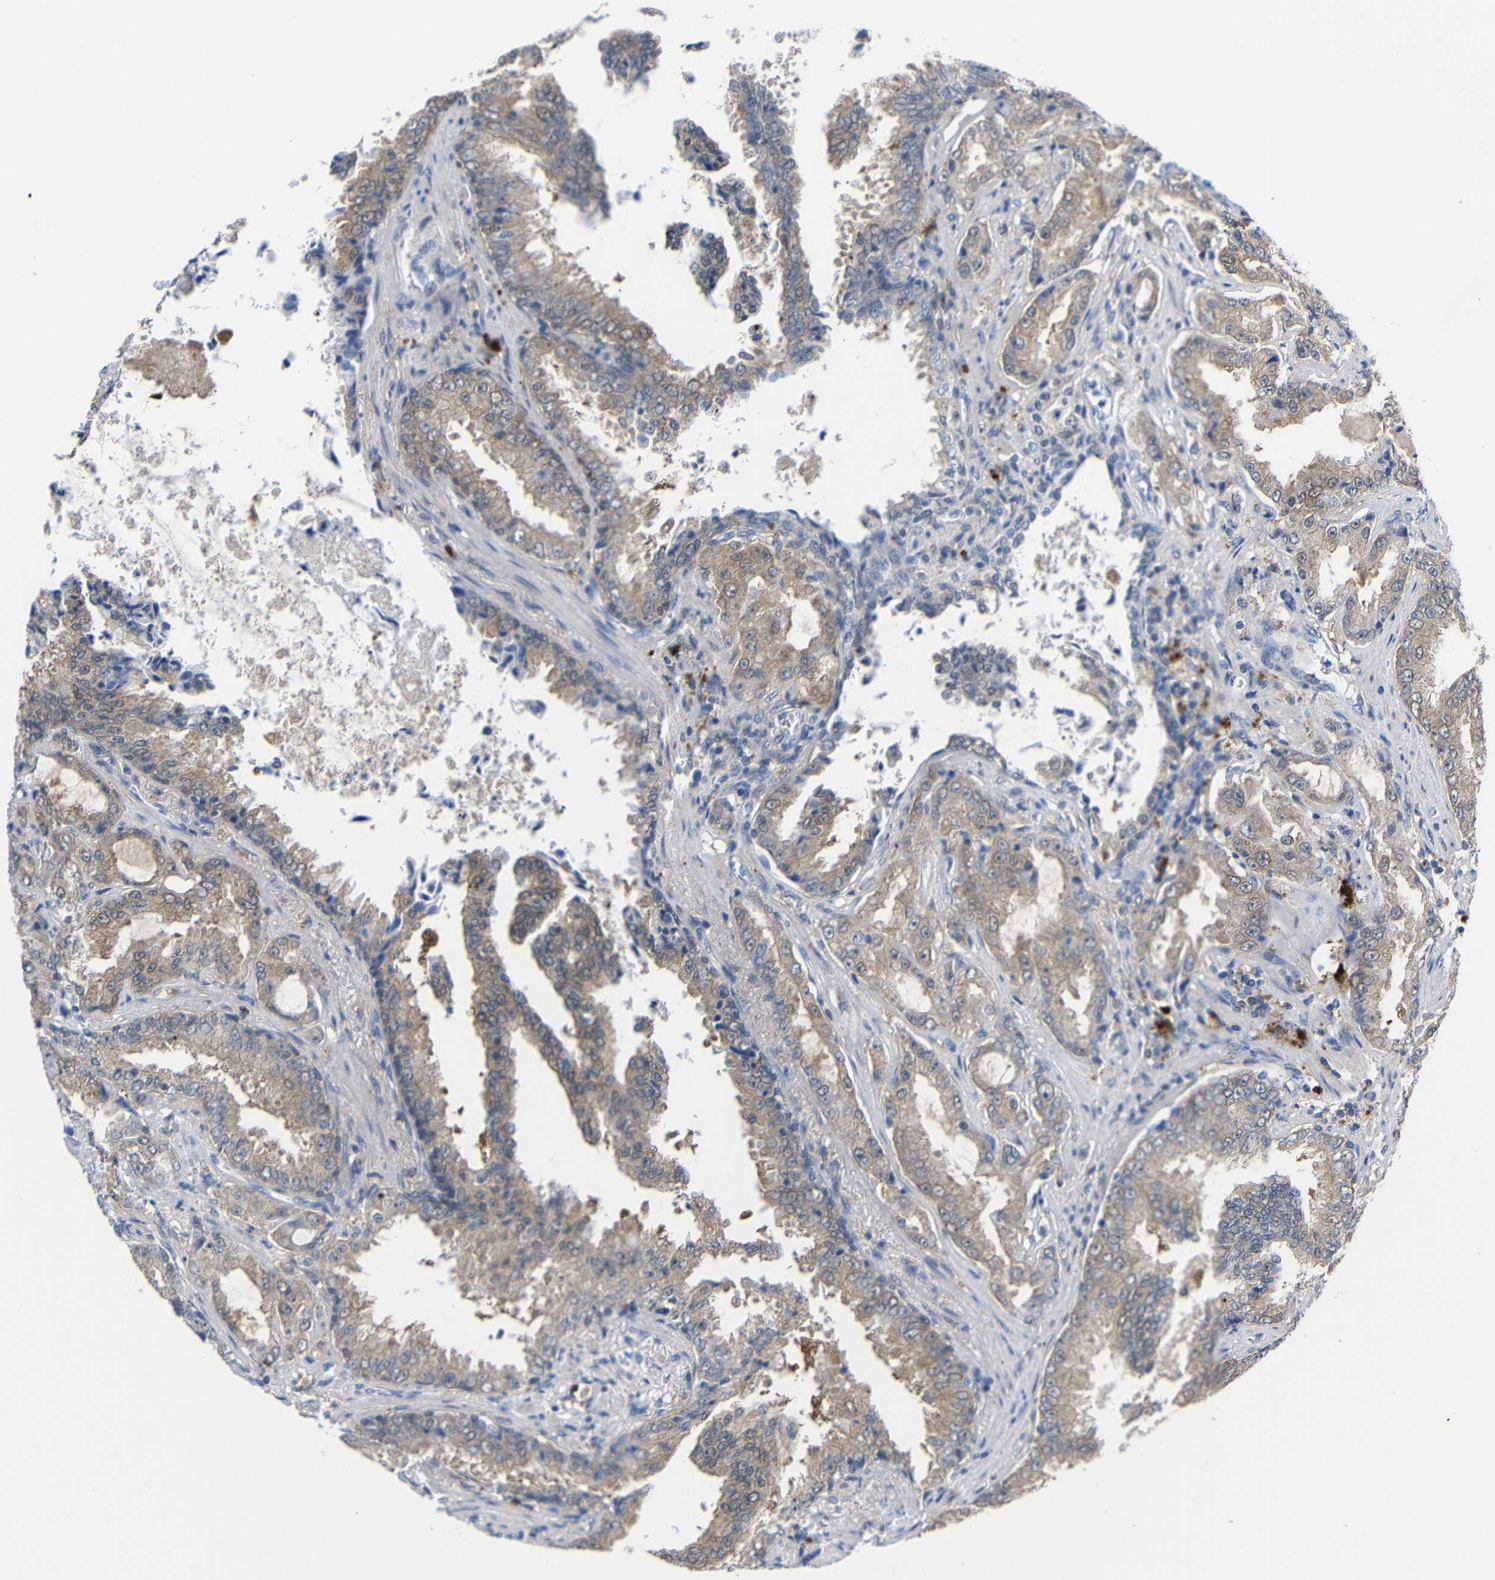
{"staining": {"intensity": "moderate", "quantity": ">75%", "location": "cytoplasmic/membranous"}, "tissue": "prostate cancer", "cell_type": "Tumor cells", "image_type": "cancer", "snomed": [{"axis": "morphology", "description": "Adenocarcinoma, High grade"}, {"axis": "topography", "description": "Prostate"}], "caption": "Tumor cells reveal moderate cytoplasmic/membranous staining in approximately >75% of cells in prostate cancer. Nuclei are stained in blue.", "gene": "PEBP1", "patient": {"sex": "male", "age": 73}}